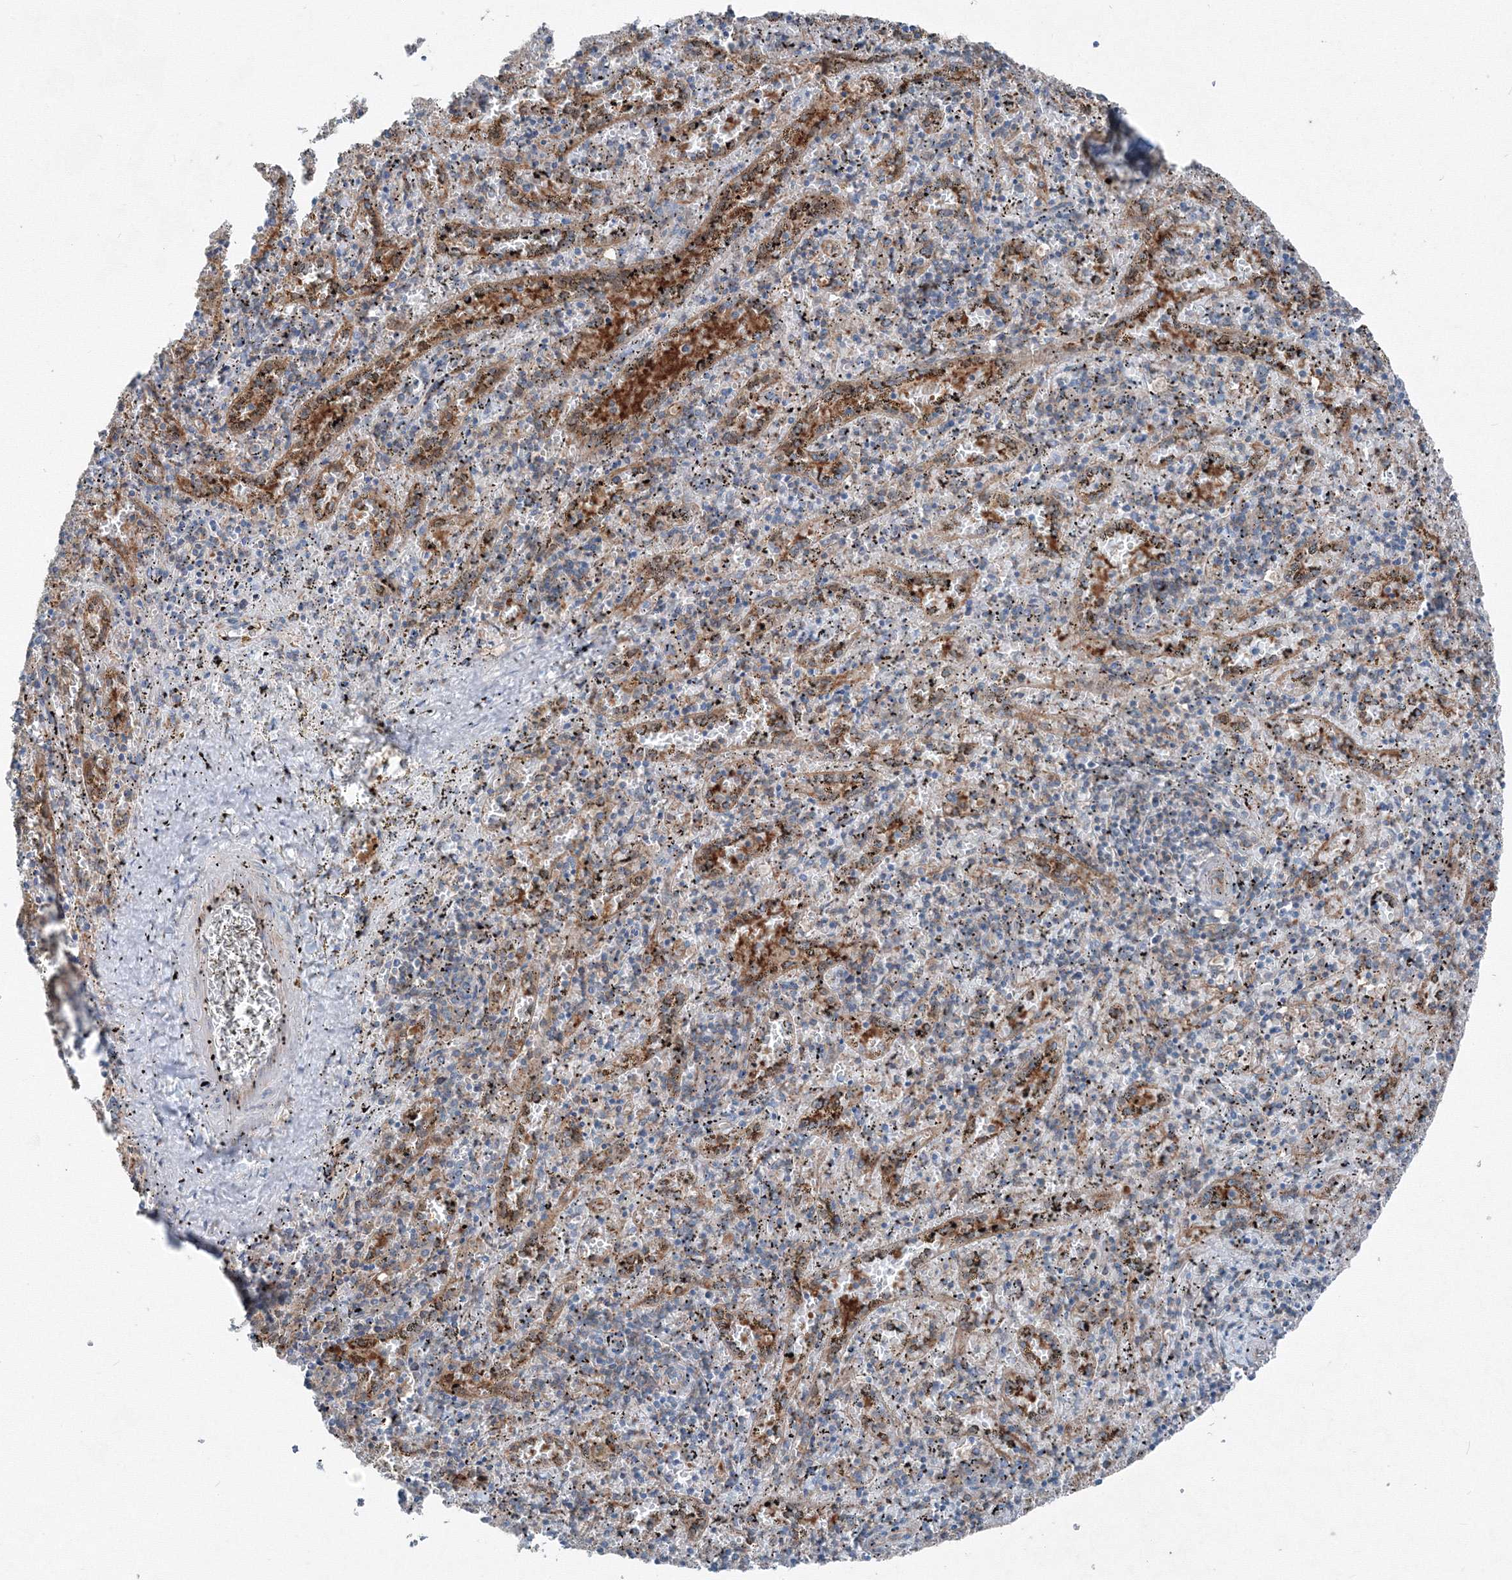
{"staining": {"intensity": "moderate", "quantity": "<25%", "location": "cytoplasmic/membranous"}, "tissue": "spleen", "cell_type": "Cells in red pulp", "image_type": "normal", "snomed": [{"axis": "morphology", "description": "Normal tissue, NOS"}, {"axis": "topography", "description": "Spleen"}], "caption": "Brown immunohistochemical staining in normal human spleen demonstrates moderate cytoplasmic/membranous positivity in approximately <25% of cells in red pulp. (Stains: DAB in brown, nuclei in blue, Microscopy: brightfield microscopy at high magnification).", "gene": "TPRKB", "patient": {"sex": "male", "age": 11}}